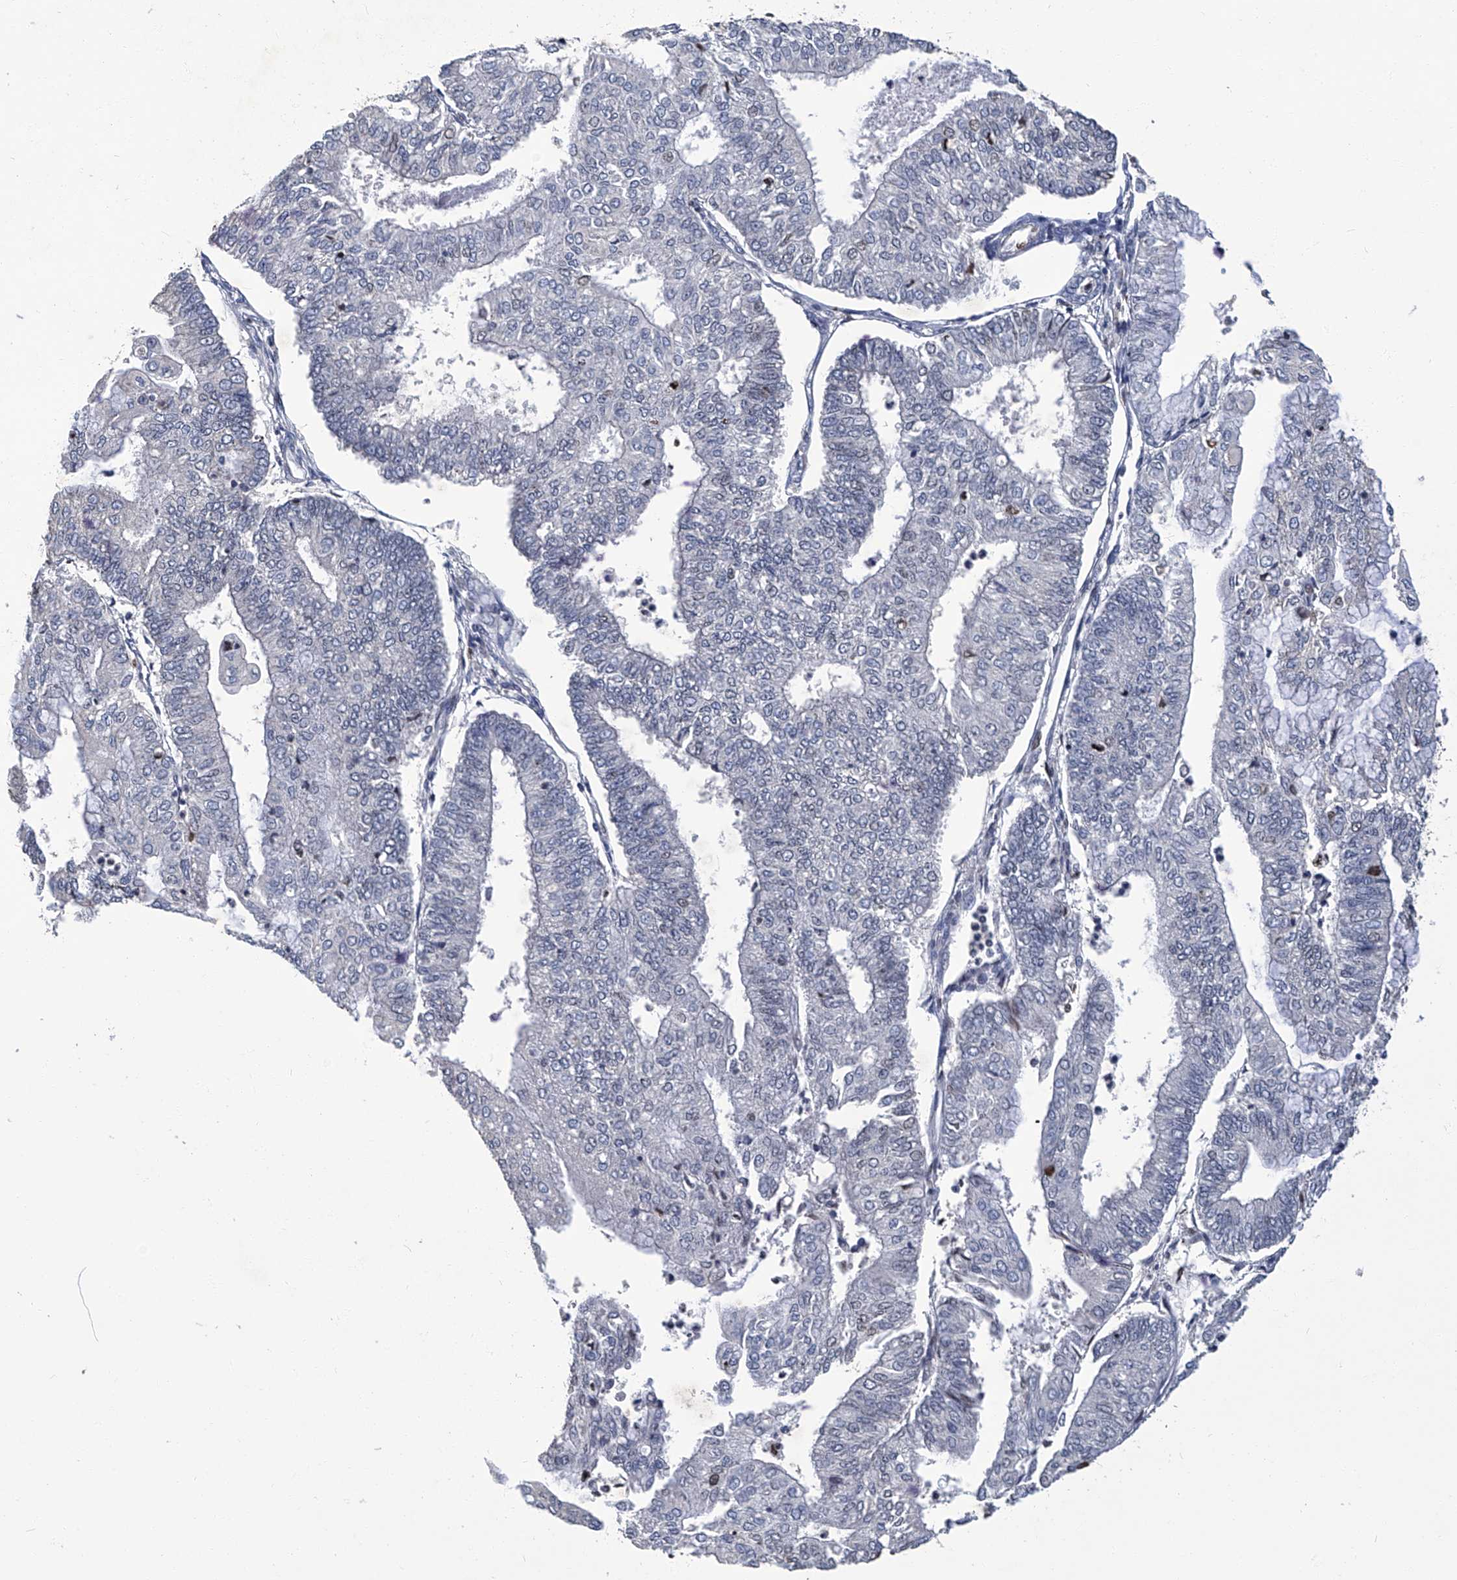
{"staining": {"intensity": "negative", "quantity": "none", "location": "none"}, "tissue": "endometrial cancer", "cell_type": "Tumor cells", "image_type": "cancer", "snomed": [{"axis": "morphology", "description": "Adenocarcinoma, NOS"}, {"axis": "topography", "description": "Endometrium"}], "caption": "The photomicrograph displays no staining of tumor cells in endometrial adenocarcinoma.", "gene": "TGFBR1", "patient": {"sex": "female", "age": 59}}